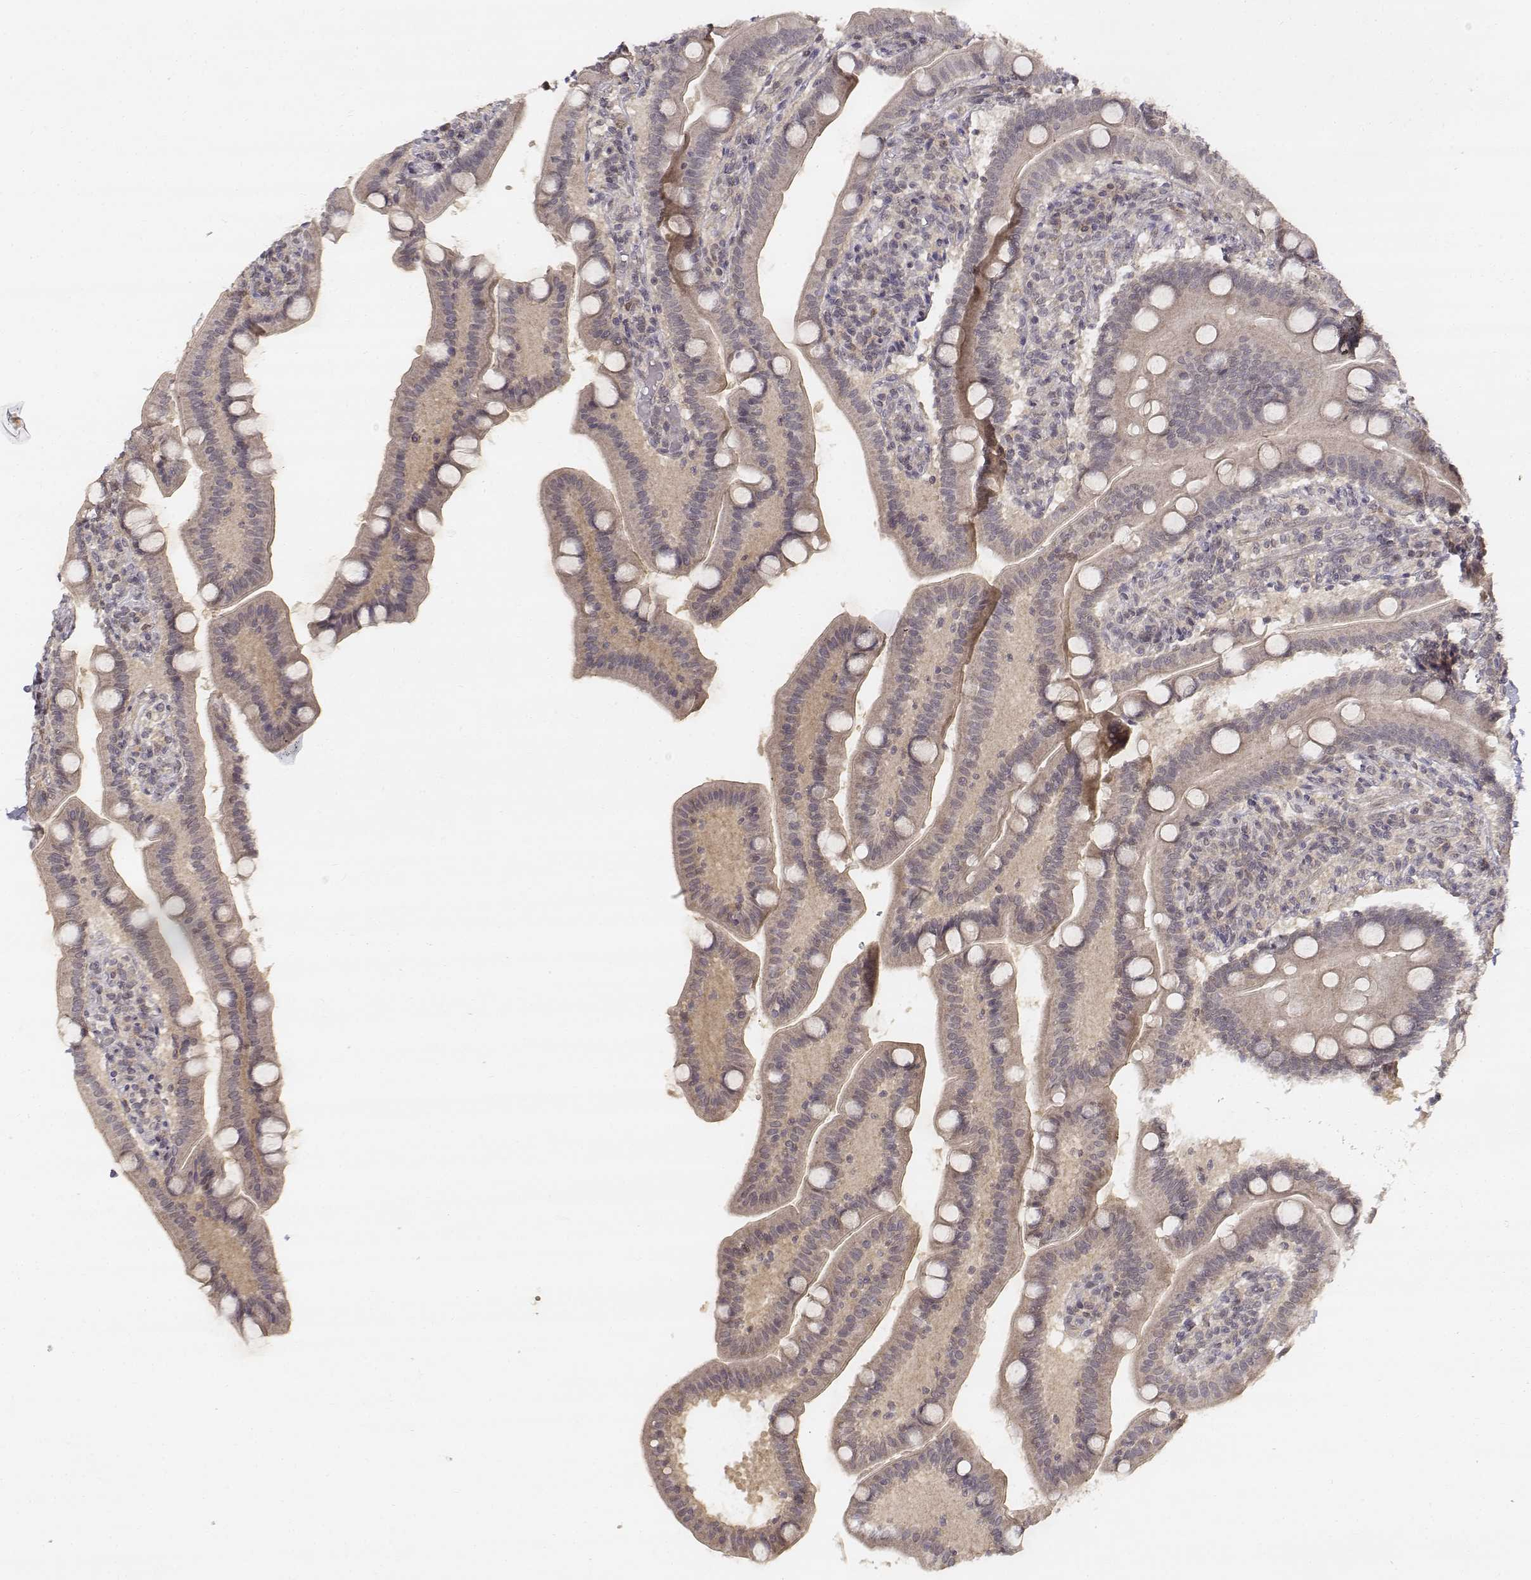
{"staining": {"intensity": "moderate", "quantity": "<25%", "location": "nuclear"}, "tissue": "small intestine", "cell_type": "Glandular cells", "image_type": "normal", "snomed": [{"axis": "morphology", "description": "Normal tissue, NOS"}, {"axis": "topography", "description": "Small intestine"}], "caption": "Immunohistochemical staining of normal small intestine shows <25% levels of moderate nuclear protein positivity in approximately <25% of glandular cells.", "gene": "FANCD2", "patient": {"sex": "male", "age": 66}}